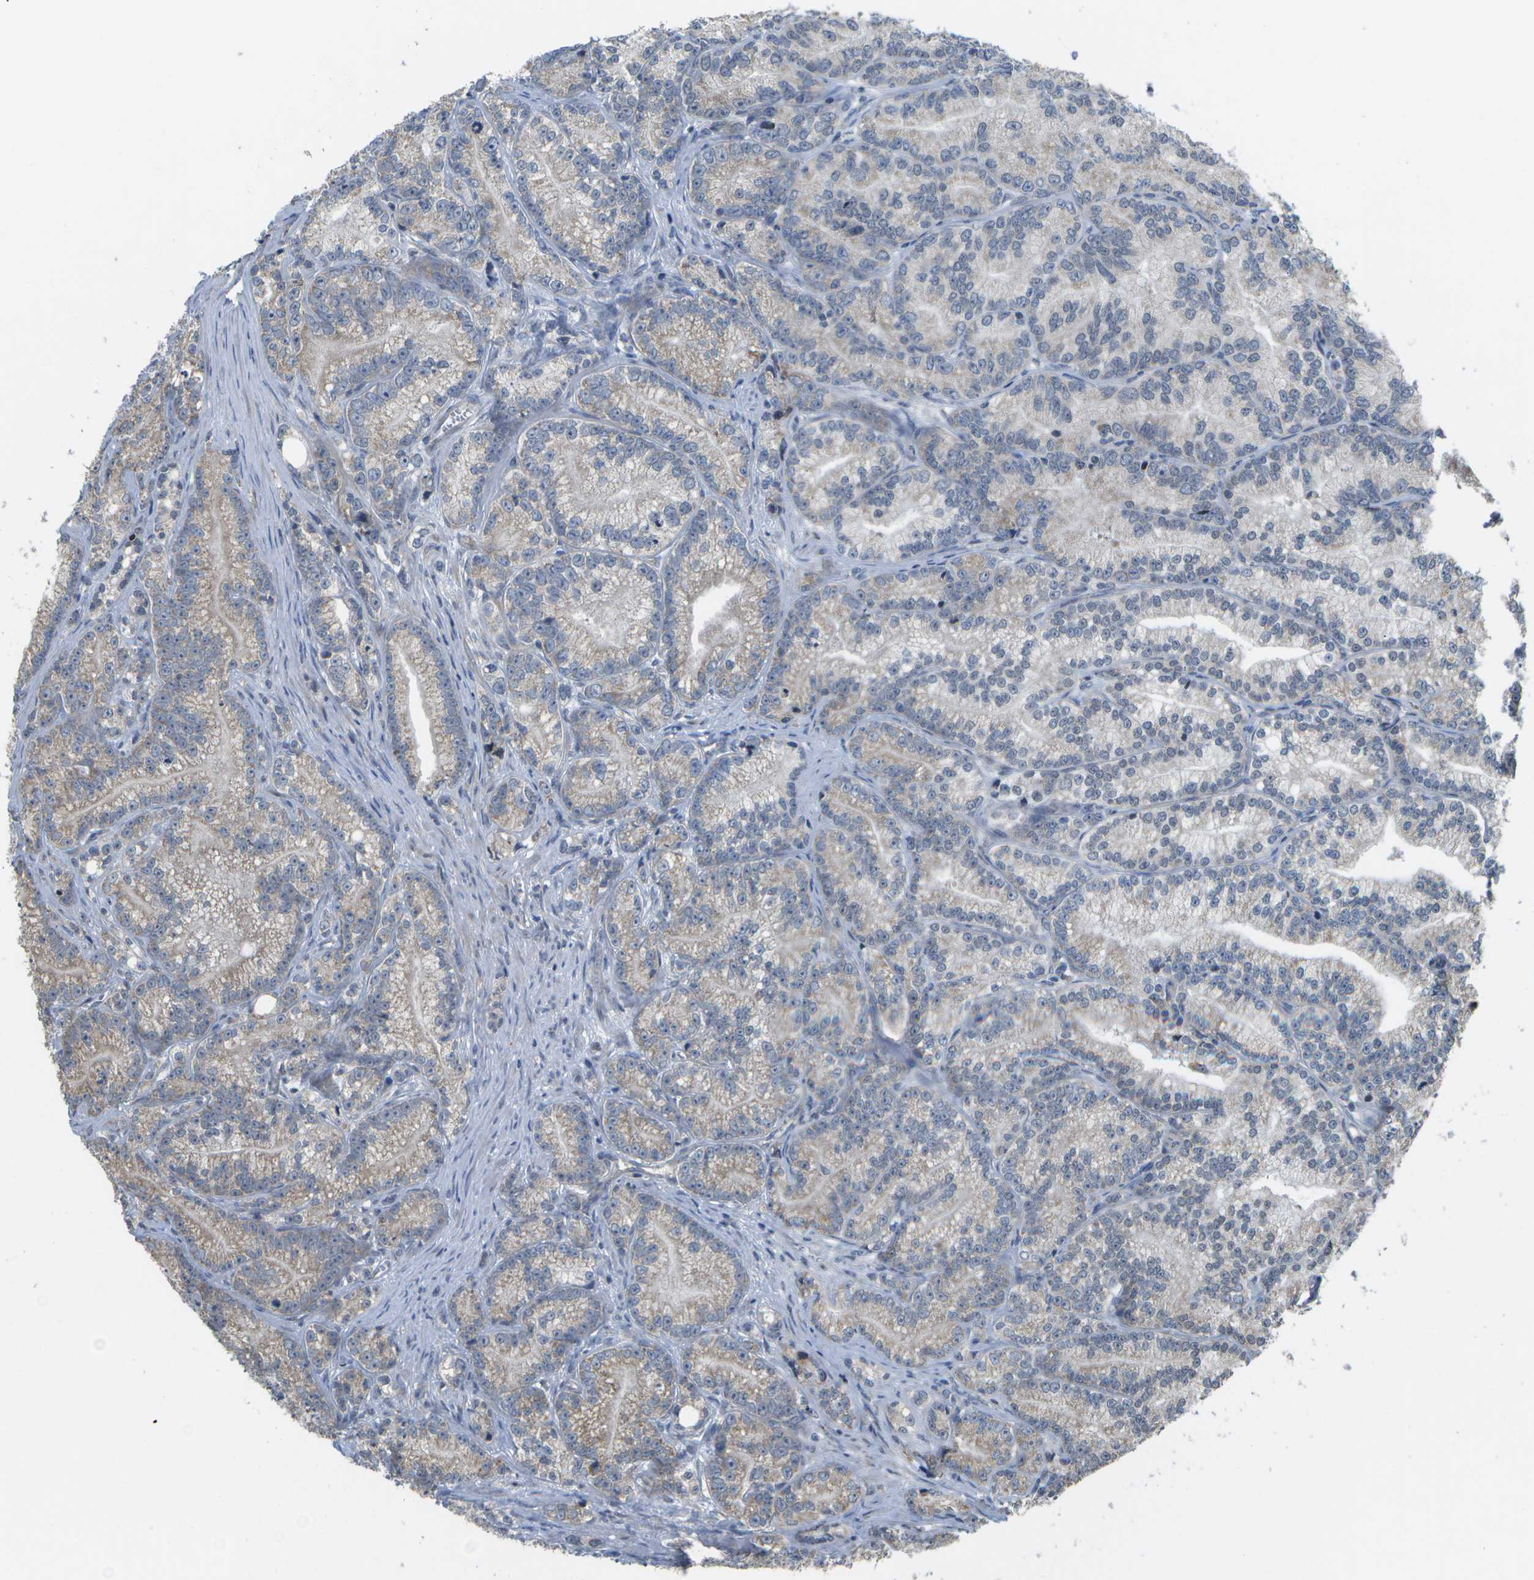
{"staining": {"intensity": "weak", "quantity": "25%-75%", "location": "cytoplasmic/membranous"}, "tissue": "prostate cancer", "cell_type": "Tumor cells", "image_type": "cancer", "snomed": [{"axis": "morphology", "description": "Adenocarcinoma, Low grade"}, {"axis": "topography", "description": "Prostate"}], "caption": "Weak cytoplasmic/membranous staining is appreciated in about 25%-75% of tumor cells in prostate cancer (low-grade adenocarcinoma).", "gene": "HADHA", "patient": {"sex": "male", "age": 89}}